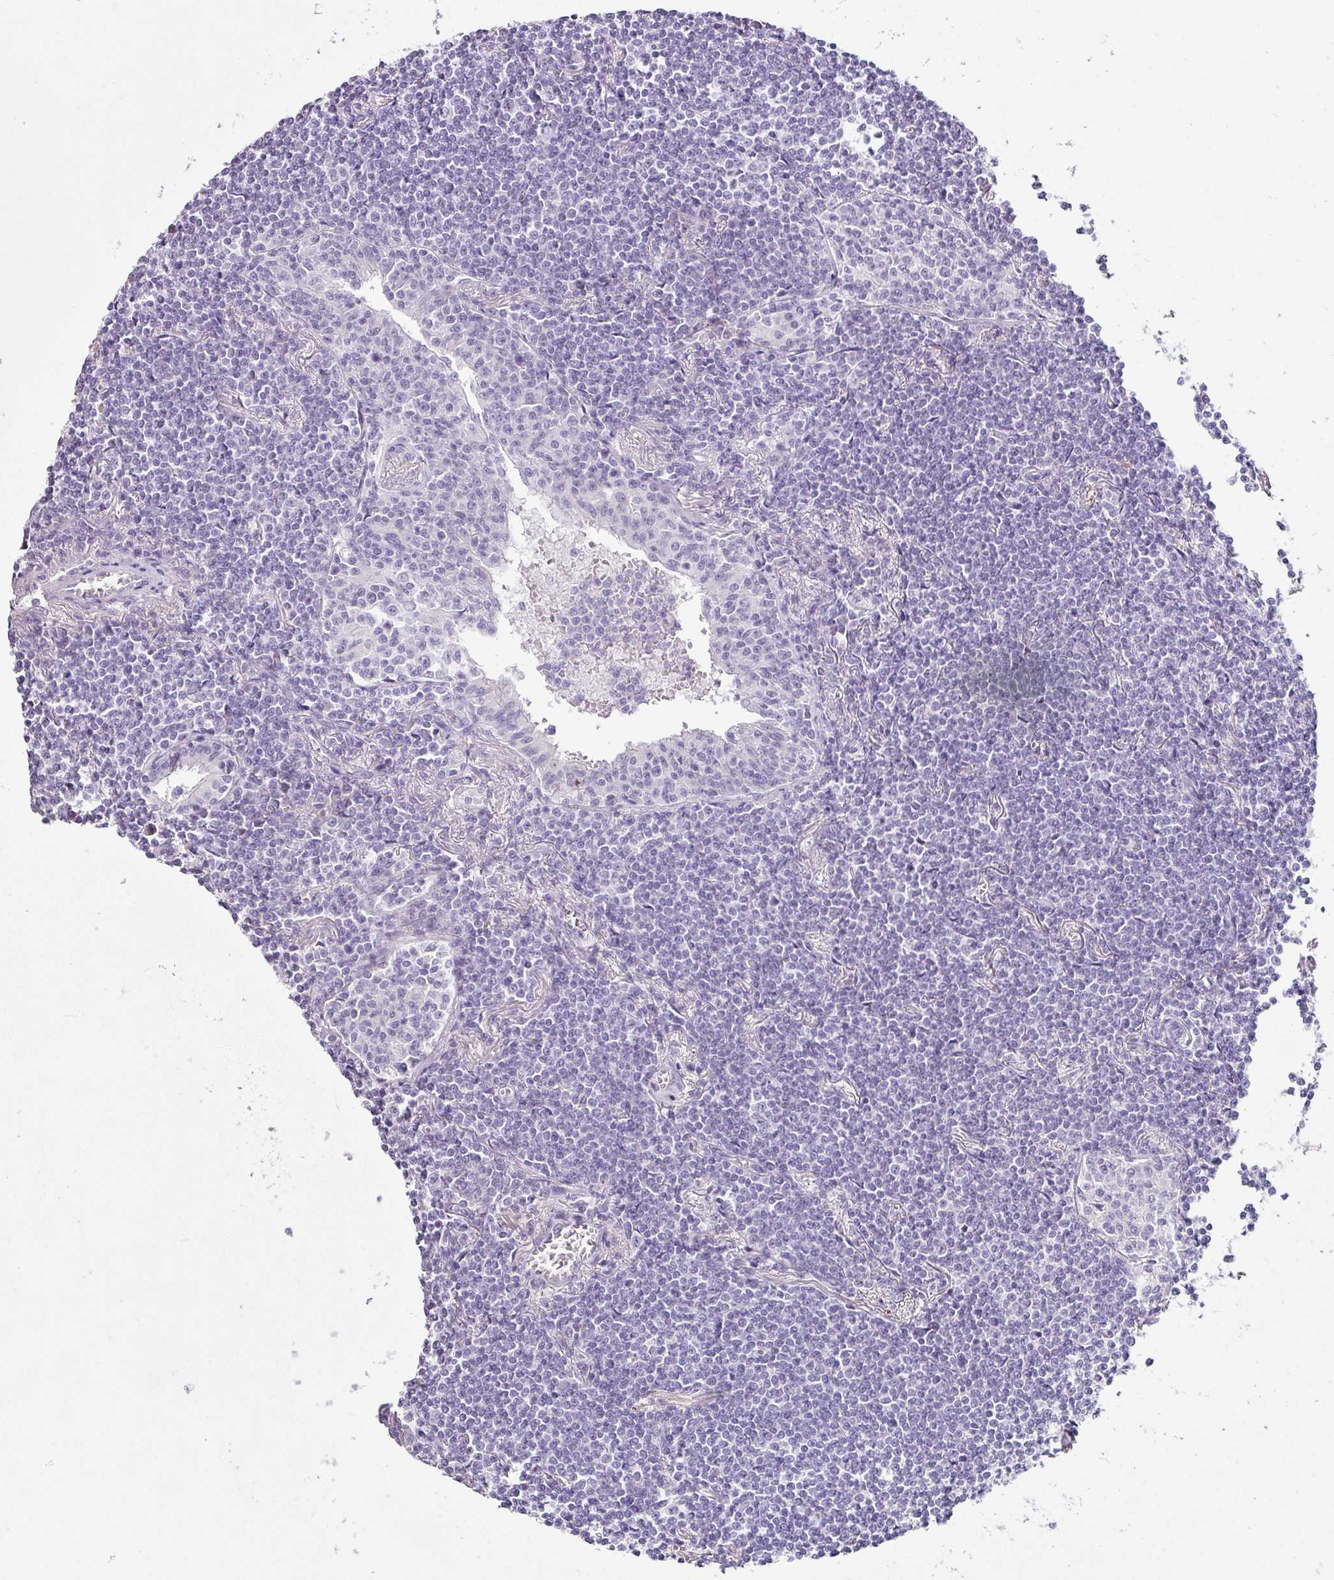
{"staining": {"intensity": "negative", "quantity": "none", "location": "none"}, "tissue": "lymphoma", "cell_type": "Tumor cells", "image_type": "cancer", "snomed": [{"axis": "morphology", "description": "Malignant lymphoma, non-Hodgkin's type, Low grade"}, {"axis": "topography", "description": "Lung"}], "caption": "High power microscopy image of an immunohistochemistry micrograph of lymphoma, revealing no significant positivity in tumor cells.", "gene": "TRA2A", "patient": {"sex": "female", "age": 71}}